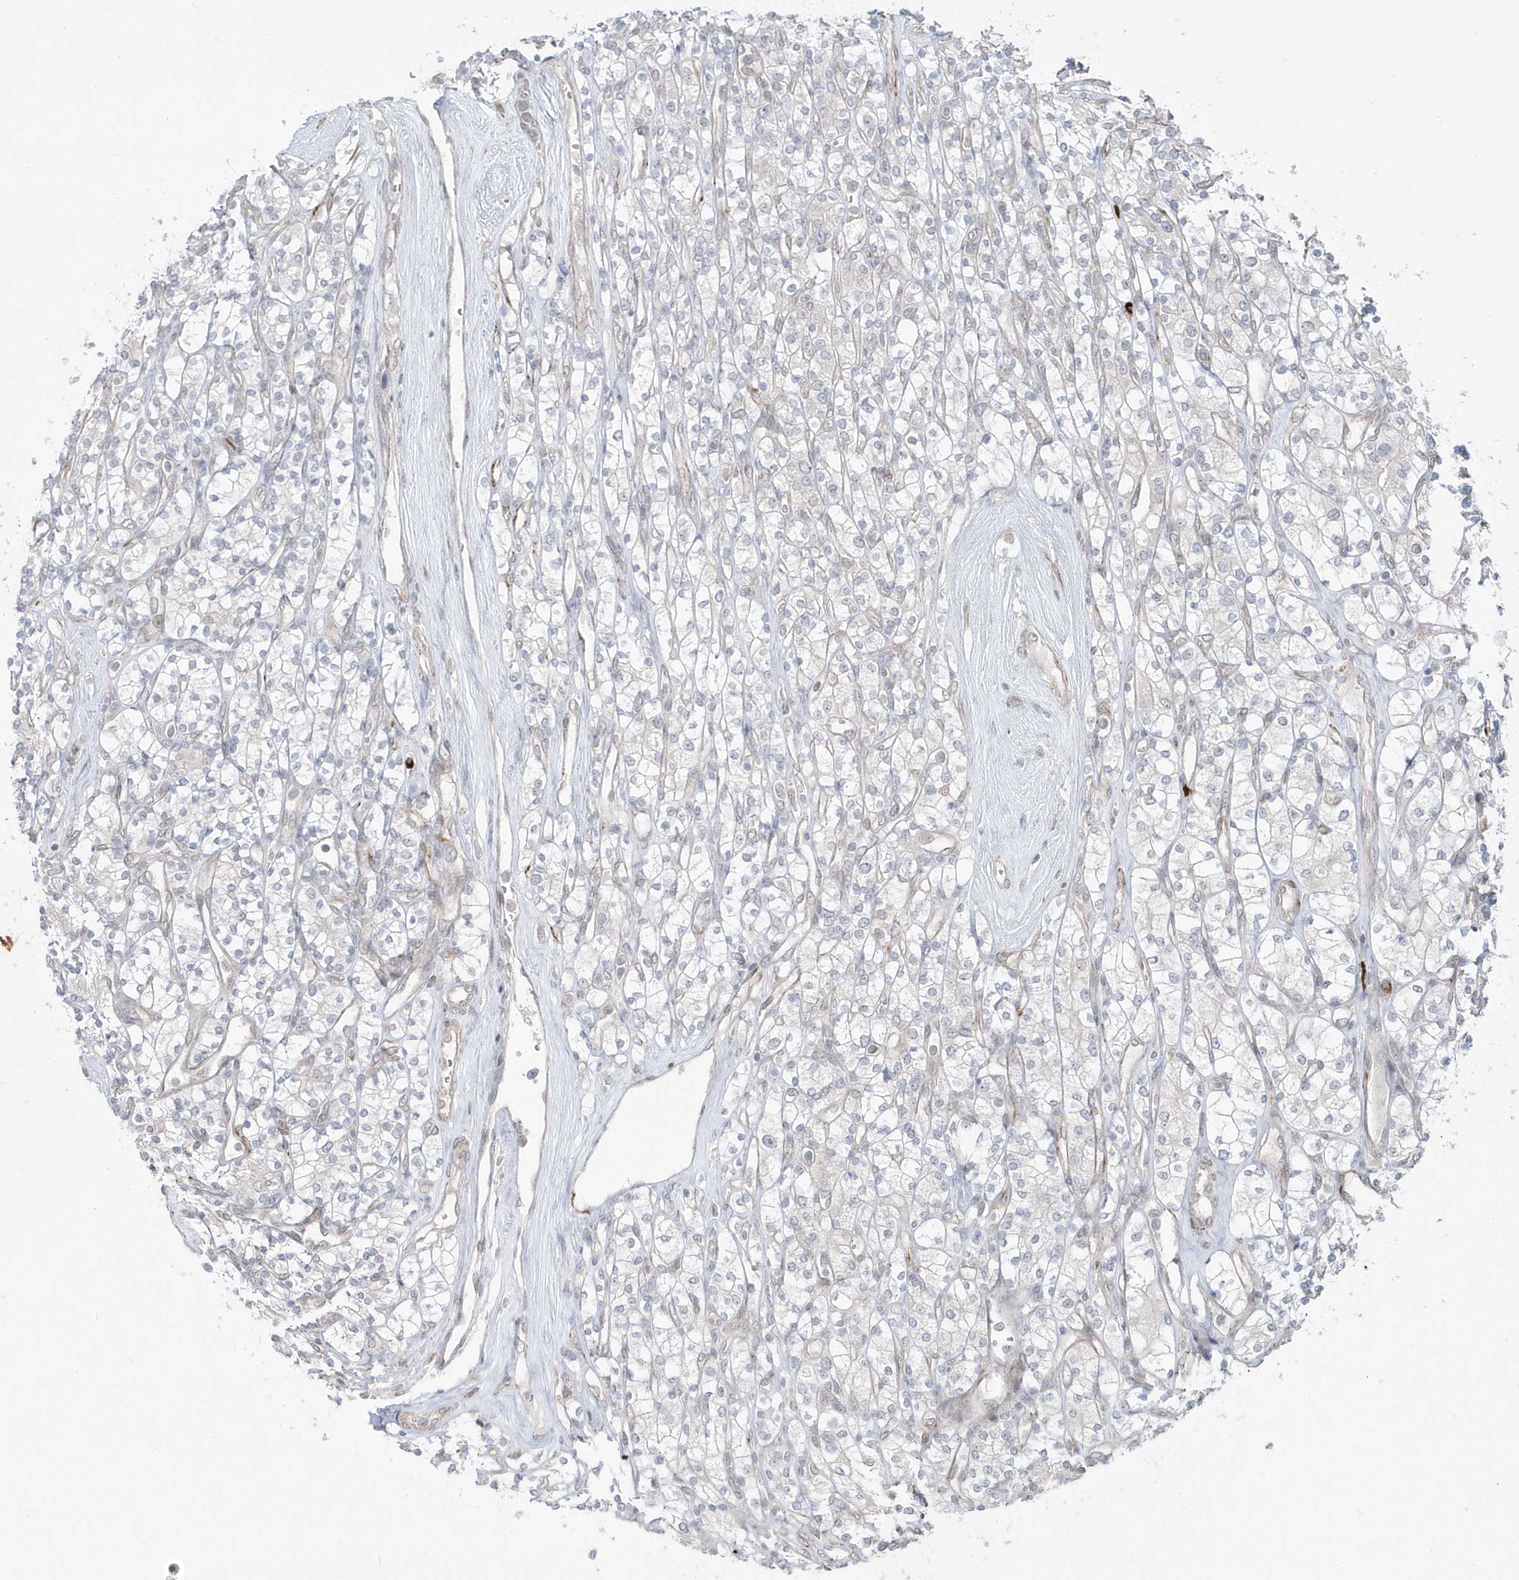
{"staining": {"intensity": "negative", "quantity": "none", "location": "none"}, "tissue": "renal cancer", "cell_type": "Tumor cells", "image_type": "cancer", "snomed": [{"axis": "morphology", "description": "Adenocarcinoma, NOS"}, {"axis": "topography", "description": "Kidney"}], "caption": "This is an immunohistochemistry image of renal adenocarcinoma. There is no expression in tumor cells.", "gene": "DHX57", "patient": {"sex": "male", "age": 77}}